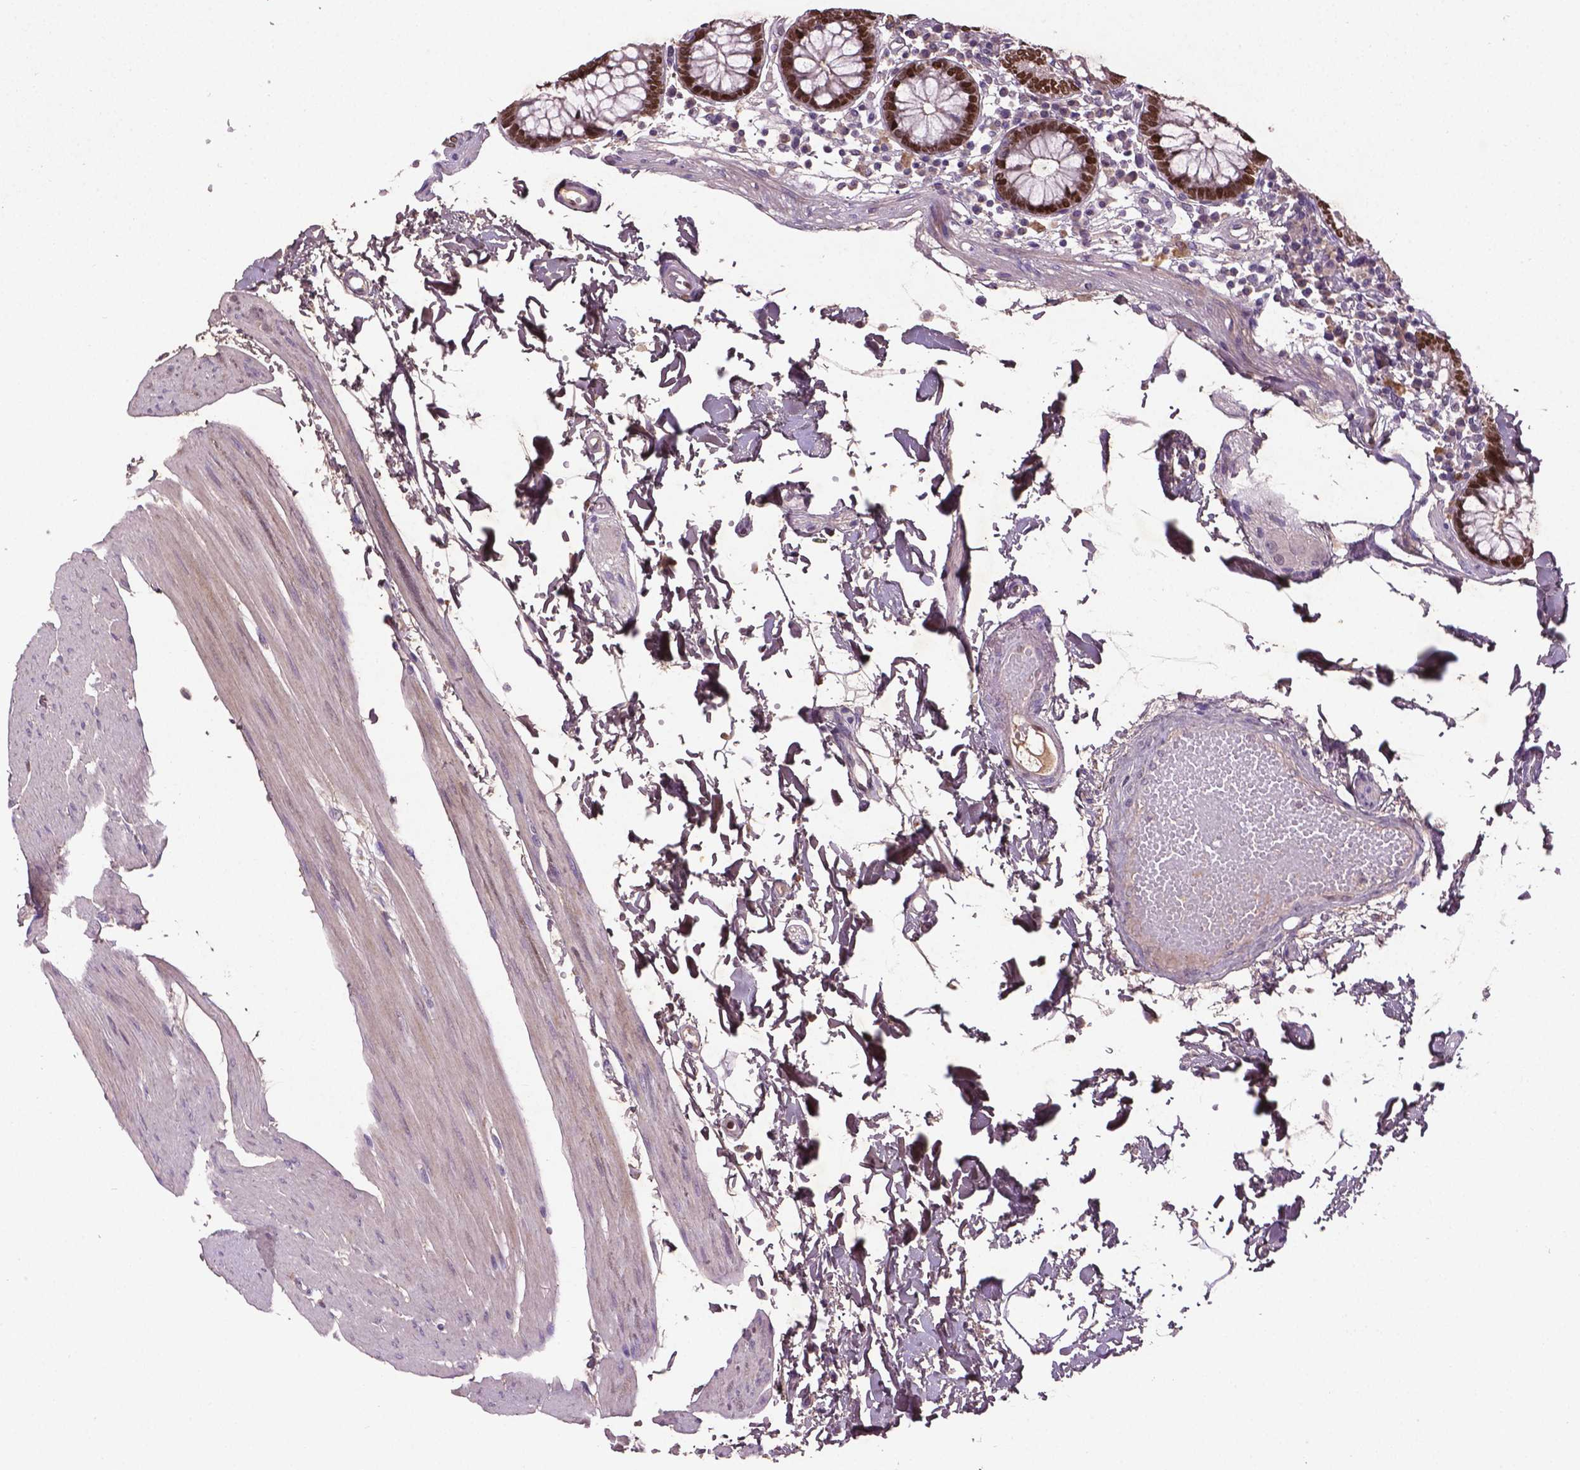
{"staining": {"intensity": "moderate", "quantity": "<25%", "location": "nuclear"}, "tissue": "colon", "cell_type": "Endothelial cells", "image_type": "normal", "snomed": [{"axis": "morphology", "description": "Normal tissue, NOS"}, {"axis": "morphology", "description": "Adenocarcinoma, NOS"}, {"axis": "topography", "description": "Colon"}], "caption": "A low amount of moderate nuclear positivity is seen in about <25% of endothelial cells in unremarkable colon. Using DAB (brown) and hematoxylin (blue) stains, captured at high magnification using brightfield microscopy.", "gene": "SOX17", "patient": {"sex": "male", "age": 83}}